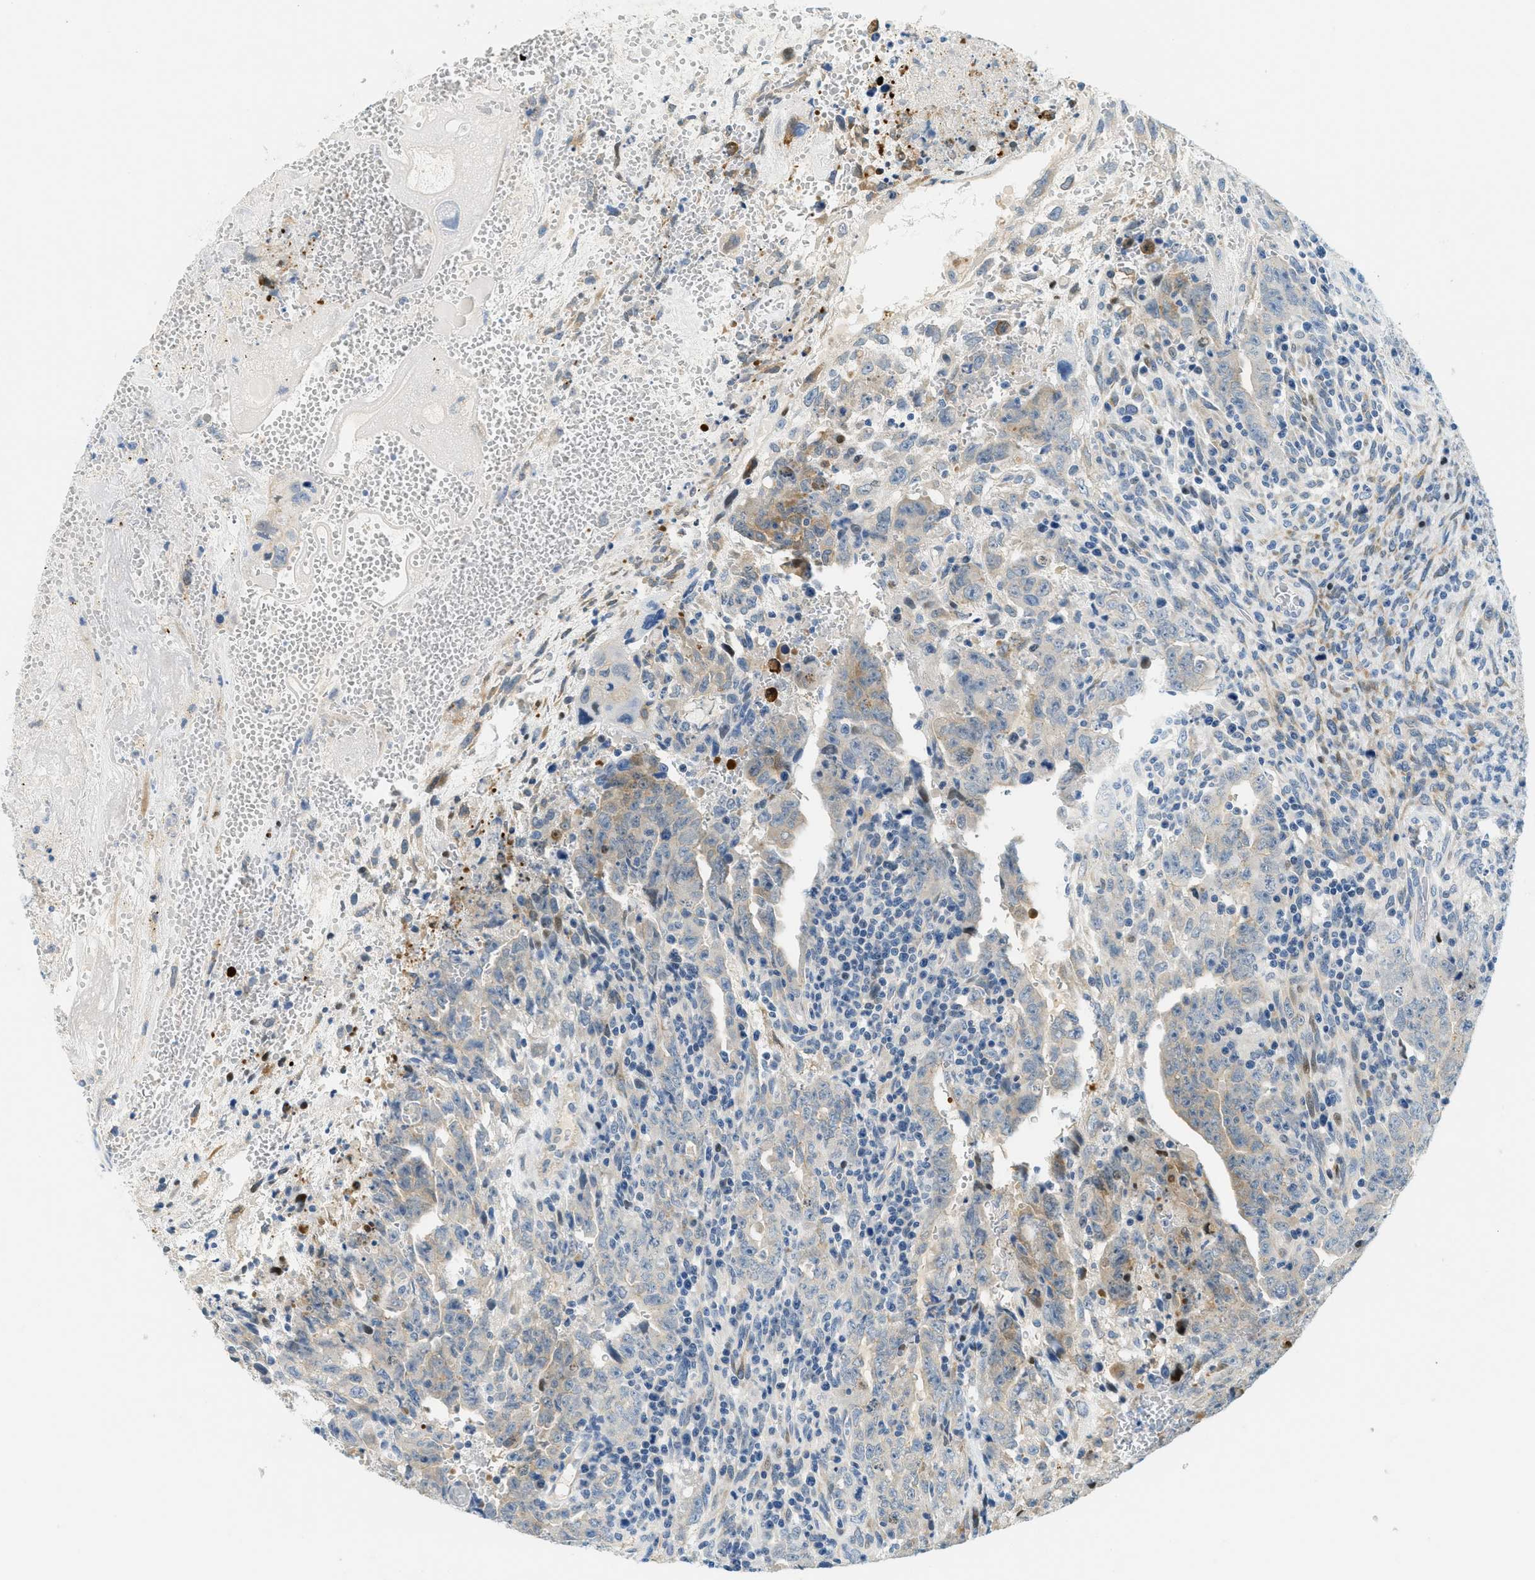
{"staining": {"intensity": "strong", "quantity": "<25%", "location": "cytoplasmic/membranous"}, "tissue": "testis cancer", "cell_type": "Tumor cells", "image_type": "cancer", "snomed": [{"axis": "morphology", "description": "Carcinoma, Embryonal, NOS"}, {"axis": "topography", "description": "Testis"}], "caption": "Tumor cells display medium levels of strong cytoplasmic/membranous expression in approximately <25% of cells in testis cancer (embryonal carcinoma).", "gene": "CYP4X1", "patient": {"sex": "male", "age": 28}}